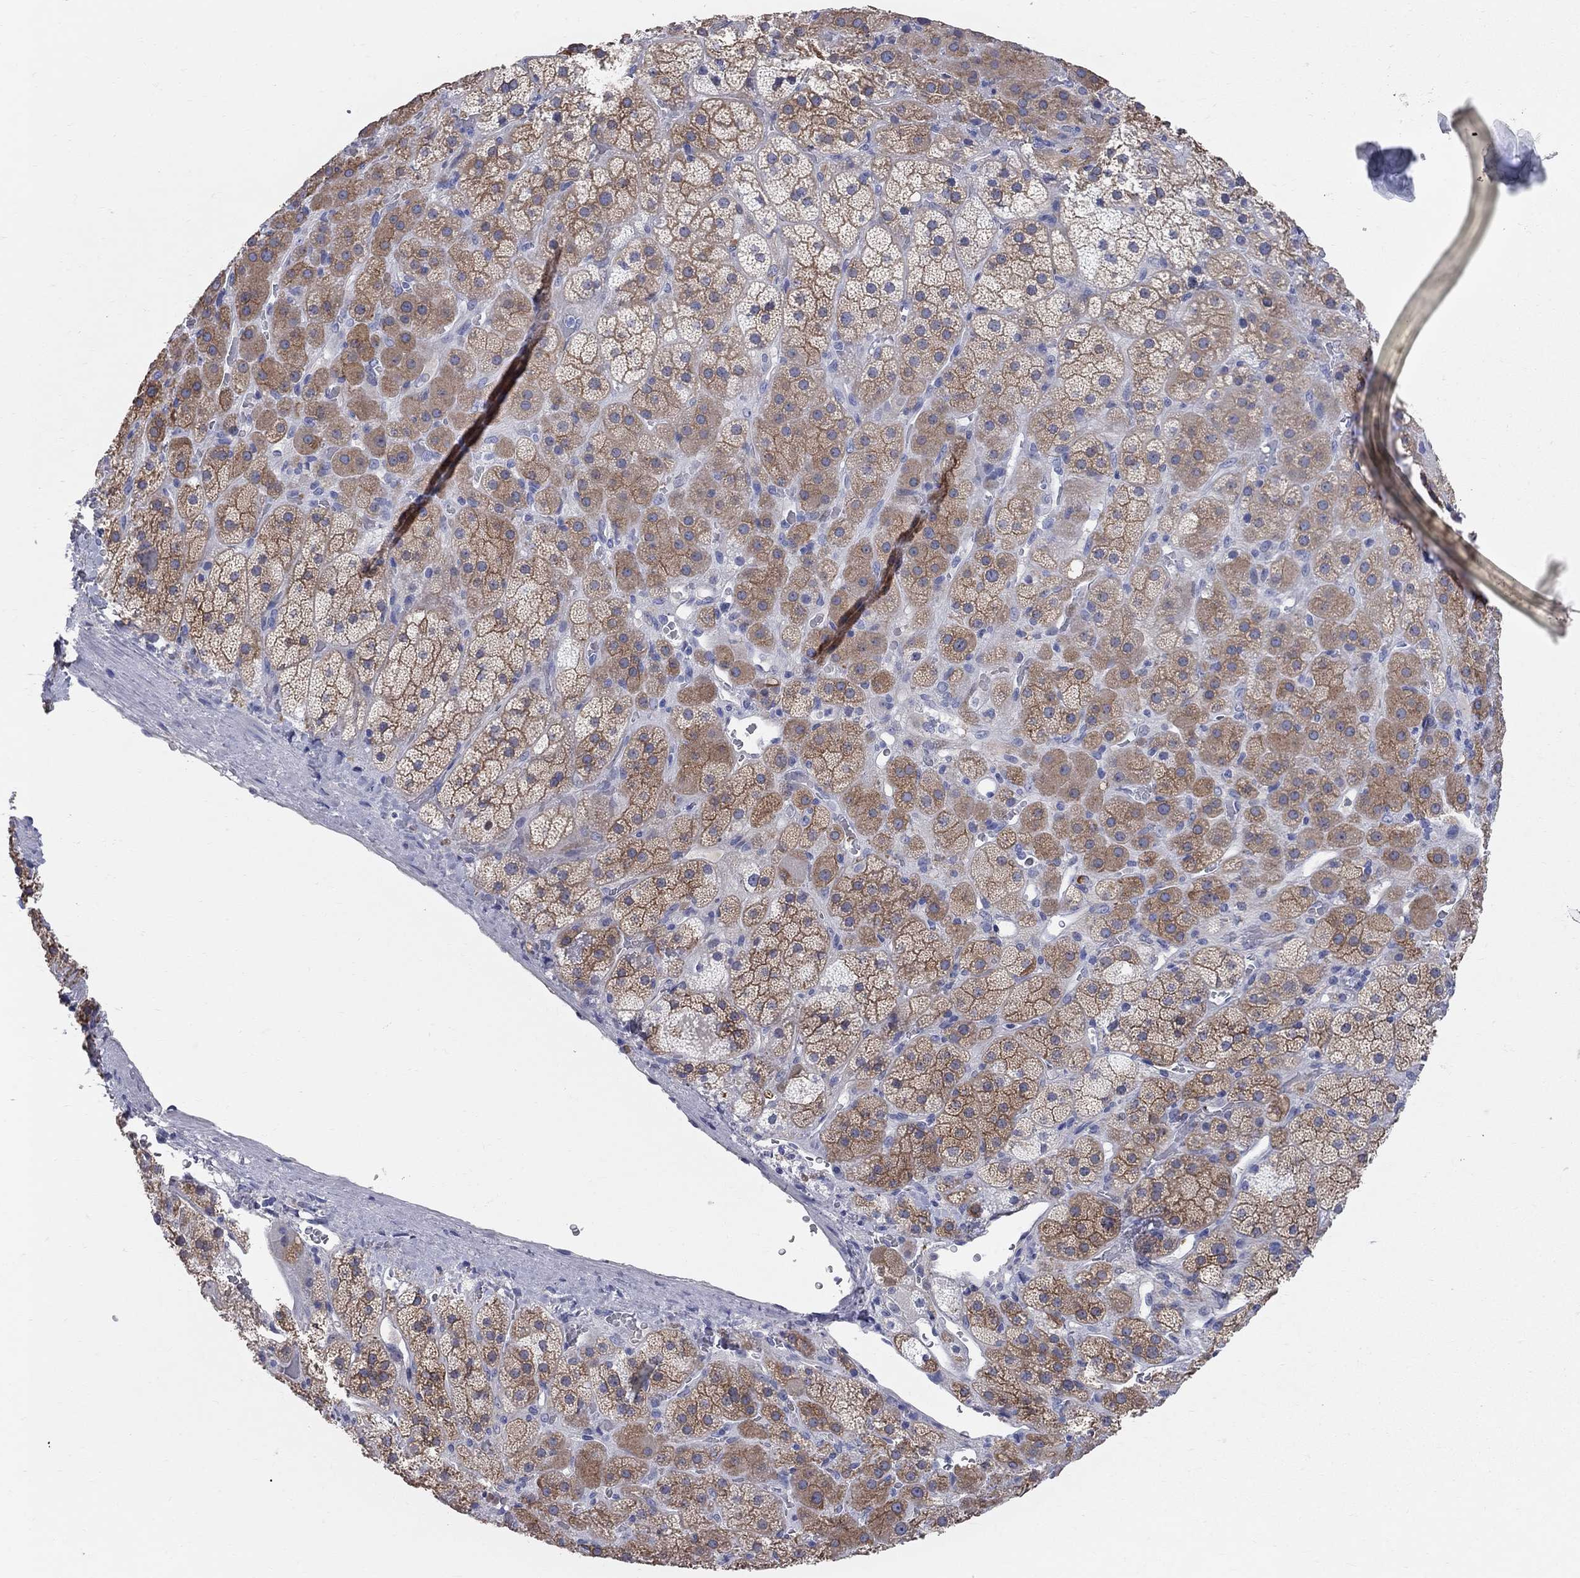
{"staining": {"intensity": "moderate", "quantity": "25%-75%", "location": "cytoplasmic/membranous"}, "tissue": "adrenal gland", "cell_type": "Glandular cells", "image_type": "normal", "snomed": [{"axis": "morphology", "description": "Normal tissue, NOS"}, {"axis": "topography", "description": "Adrenal gland"}], "caption": "The histopathology image demonstrates a brown stain indicating the presence of a protein in the cytoplasmic/membranous of glandular cells in adrenal gland.", "gene": "AOX1", "patient": {"sex": "male", "age": 57}}